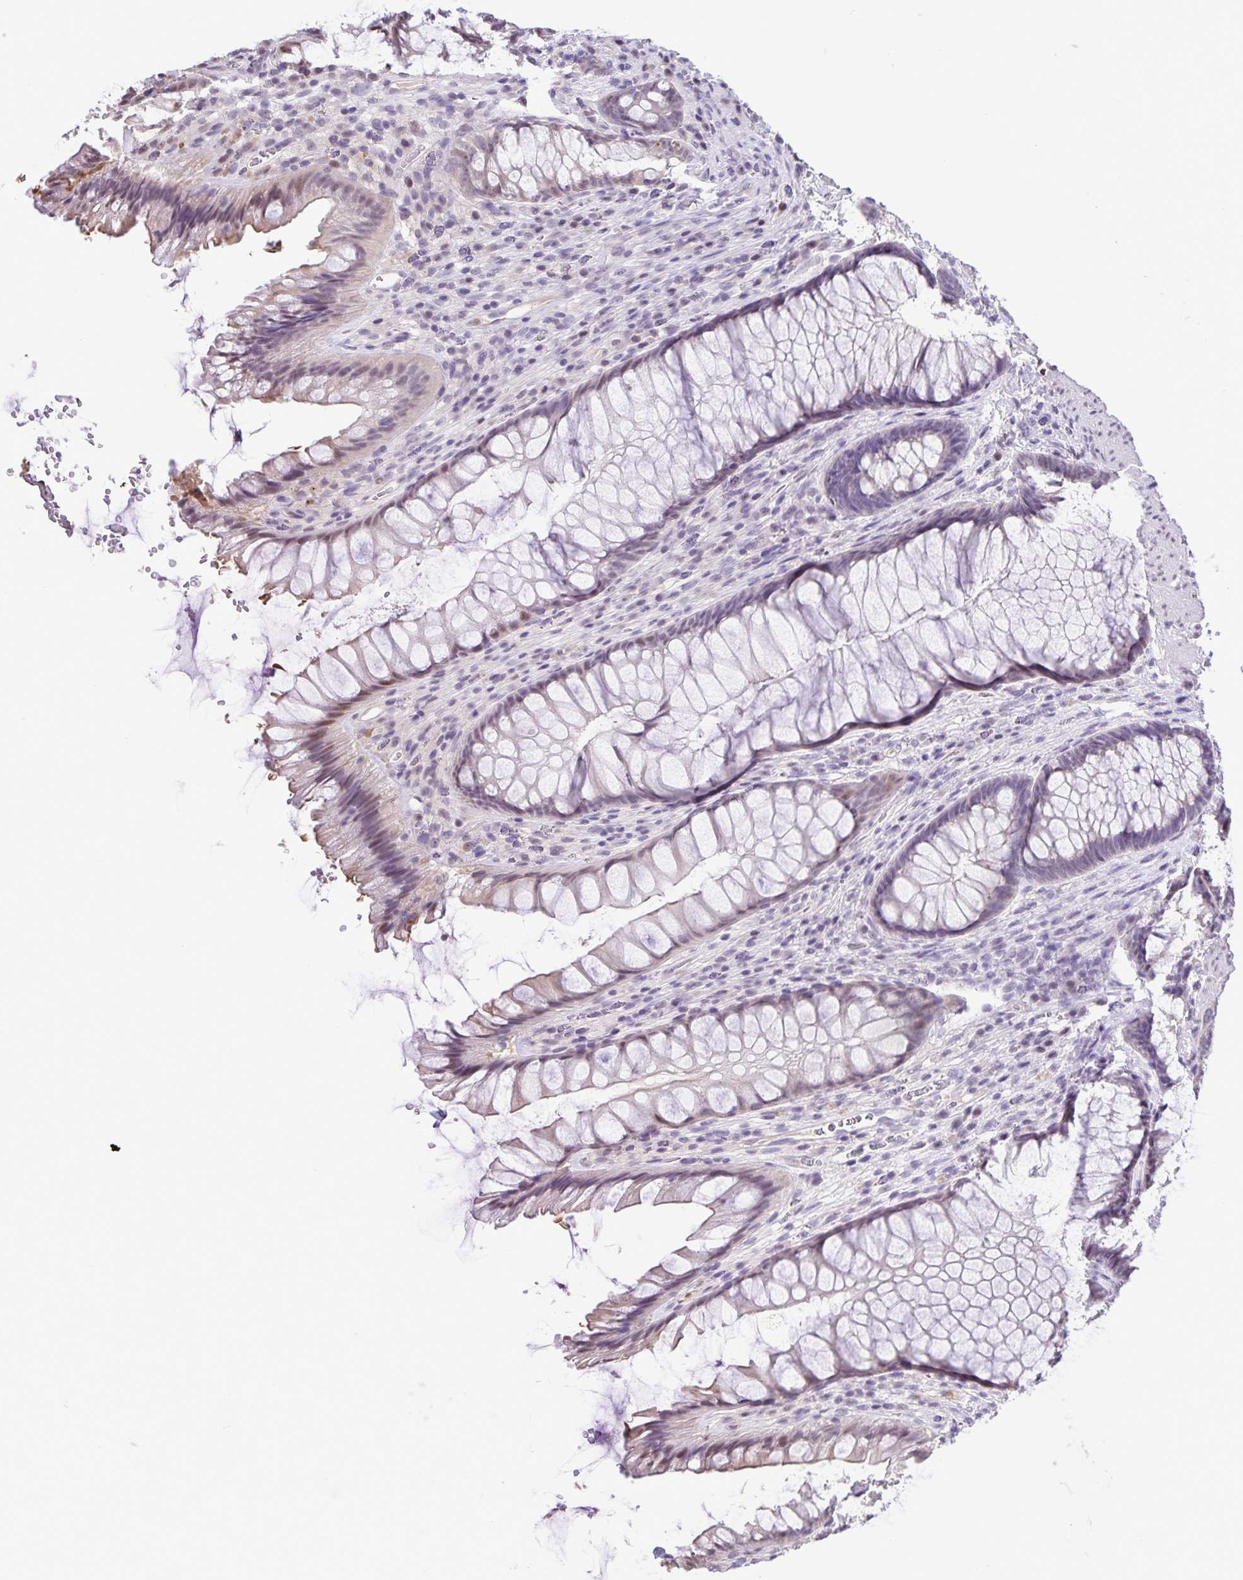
{"staining": {"intensity": "weak", "quantity": "<25%", "location": "nuclear"}, "tissue": "rectum", "cell_type": "Glandular cells", "image_type": "normal", "snomed": [{"axis": "morphology", "description": "Normal tissue, NOS"}, {"axis": "topography", "description": "Rectum"}], "caption": "The micrograph displays no significant staining in glandular cells of rectum.", "gene": "ONECUT2", "patient": {"sex": "male", "age": 53}}